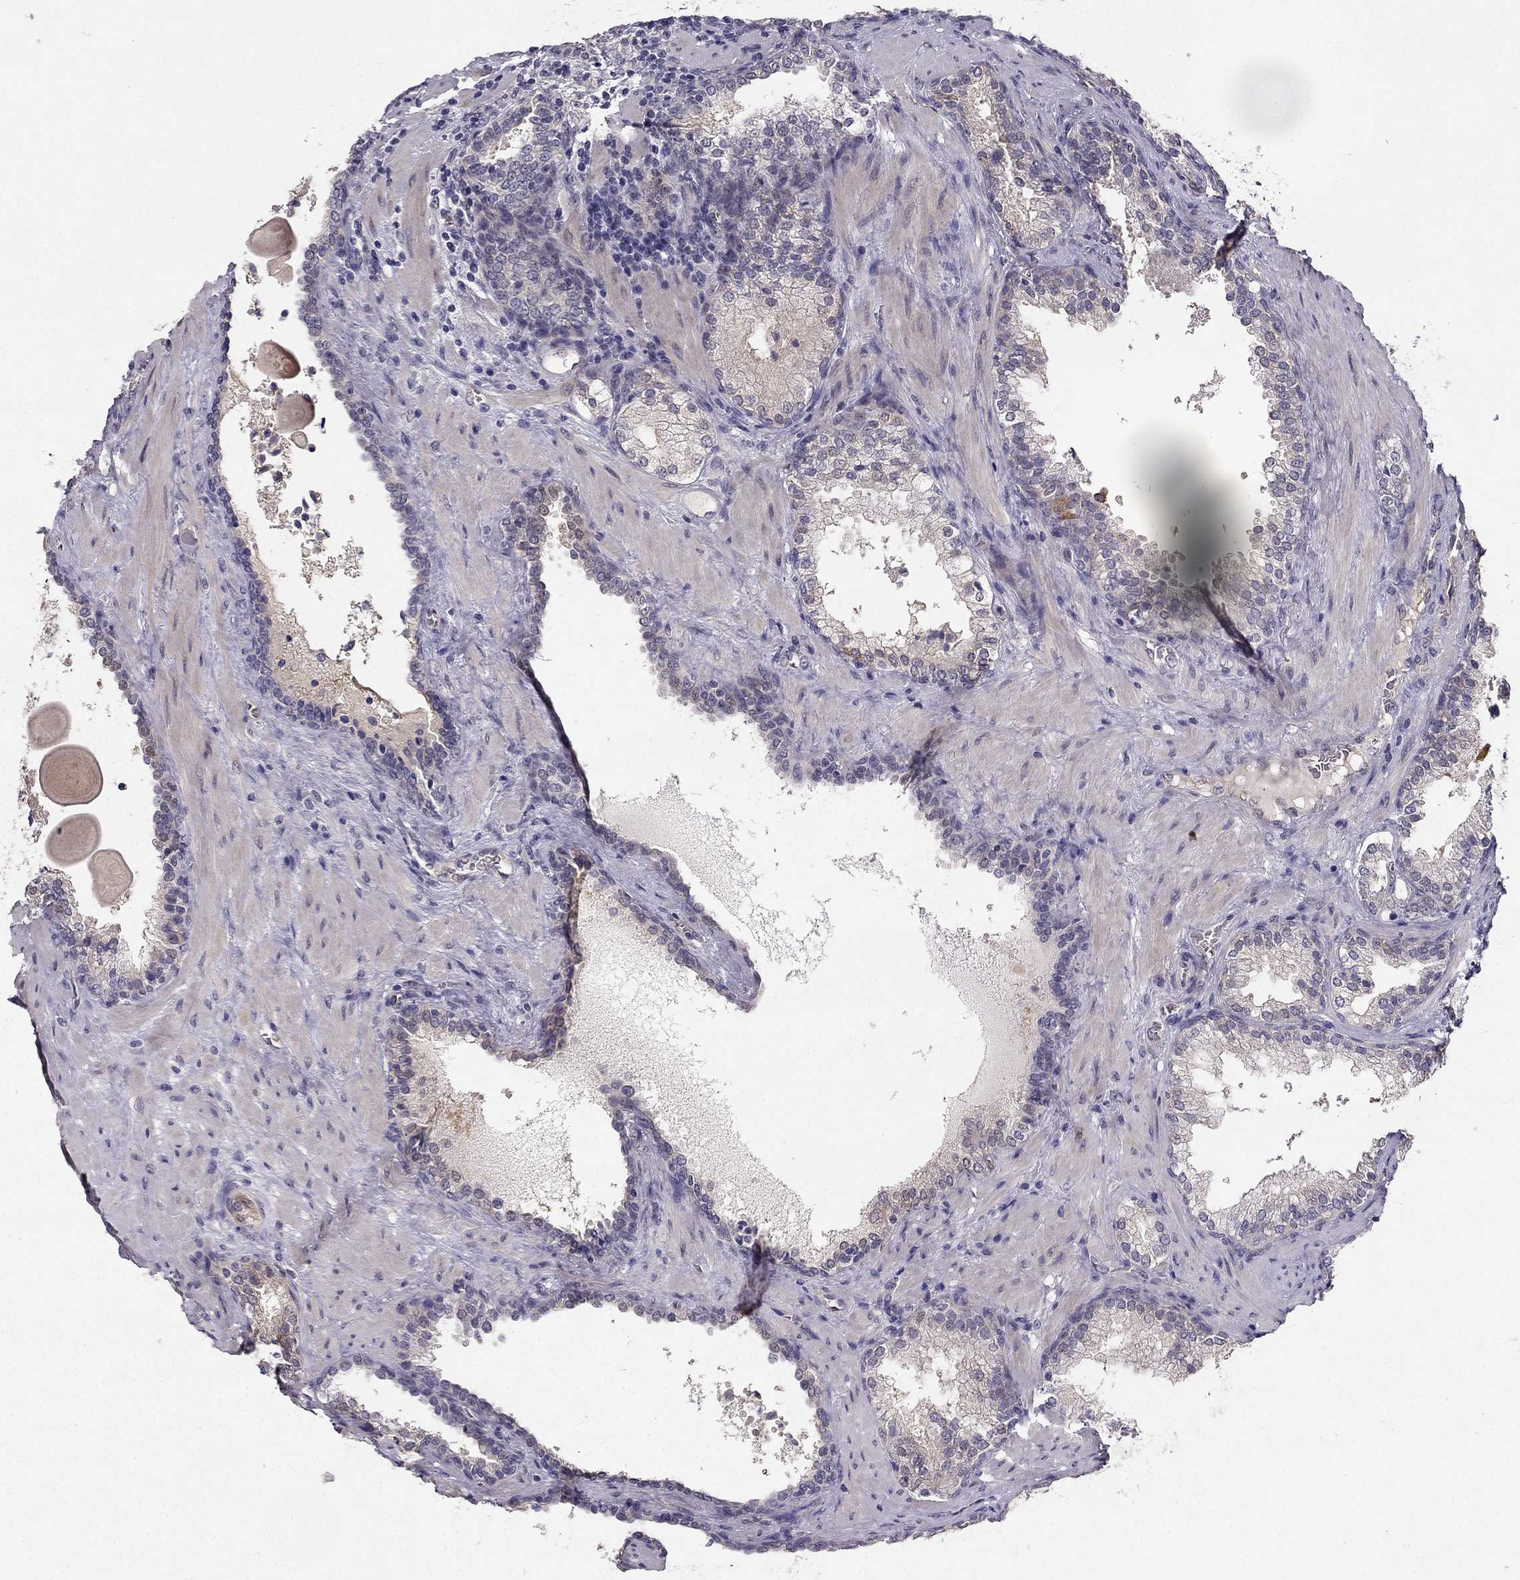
{"staining": {"intensity": "negative", "quantity": "none", "location": "none"}, "tissue": "prostate cancer", "cell_type": "Tumor cells", "image_type": "cancer", "snomed": [{"axis": "morphology", "description": "Adenocarcinoma, Low grade"}, {"axis": "topography", "description": "Prostate"}], "caption": "A high-resolution photomicrograph shows immunohistochemistry staining of prostate cancer (low-grade adenocarcinoma), which displays no significant staining in tumor cells.", "gene": "NQO1", "patient": {"sex": "male", "age": 60}}